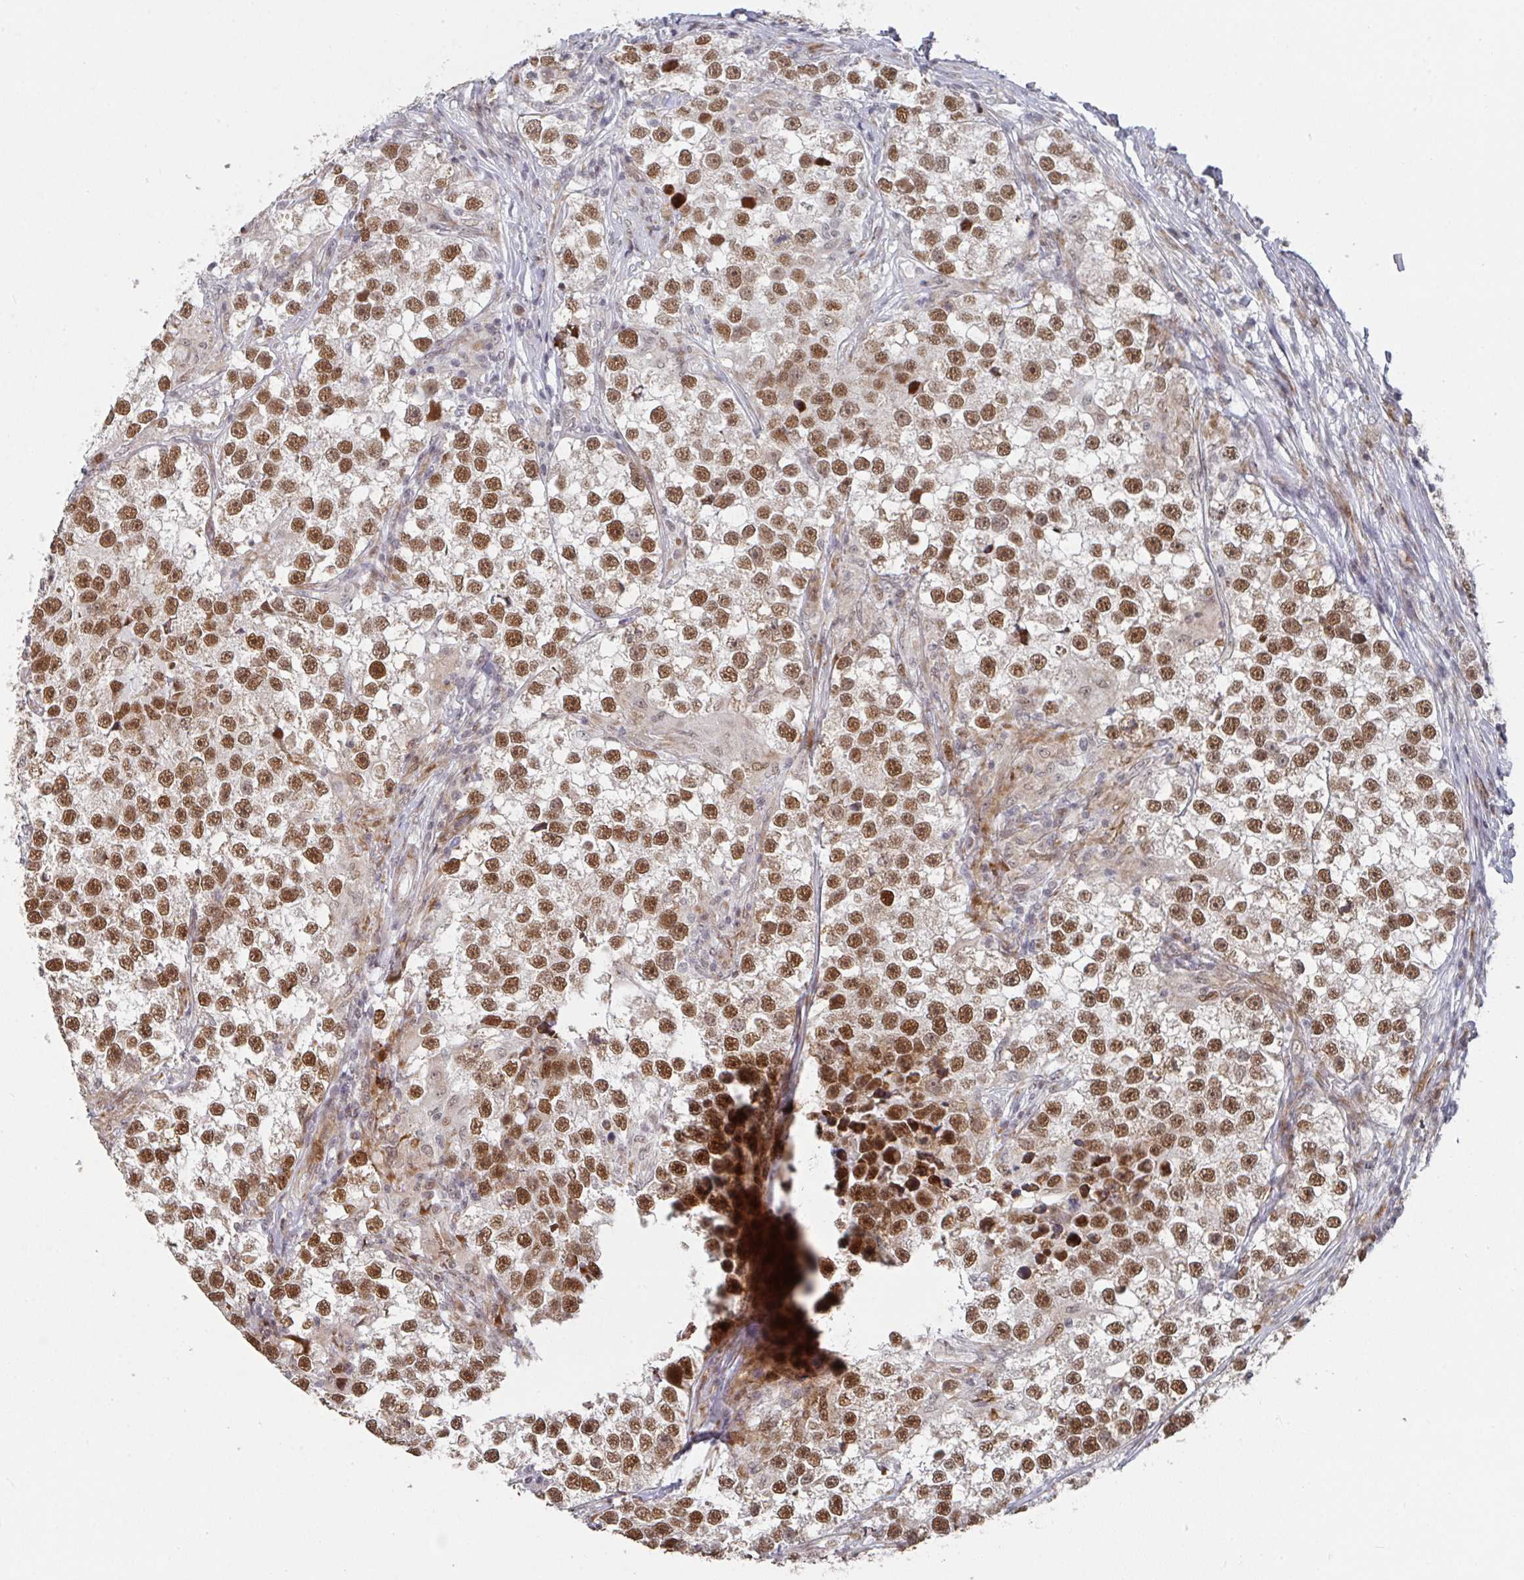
{"staining": {"intensity": "moderate", "quantity": ">75%", "location": "nuclear"}, "tissue": "testis cancer", "cell_type": "Tumor cells", "image_type": "cancer", "snomed": [{"axis": "morphology", "description": "Seminoma, NOS"}, {"axis": "topography", "description": "Testis"}], "caption": "A brown stain shows moderate nuclear positivity of a protein in human testis cancer (seminoma) tumor cells. (DAB = brown stain, brightfield microscopy at high magnification).", "gene": "RBBP5", "patient": {"sex": "male", "age": 46}}